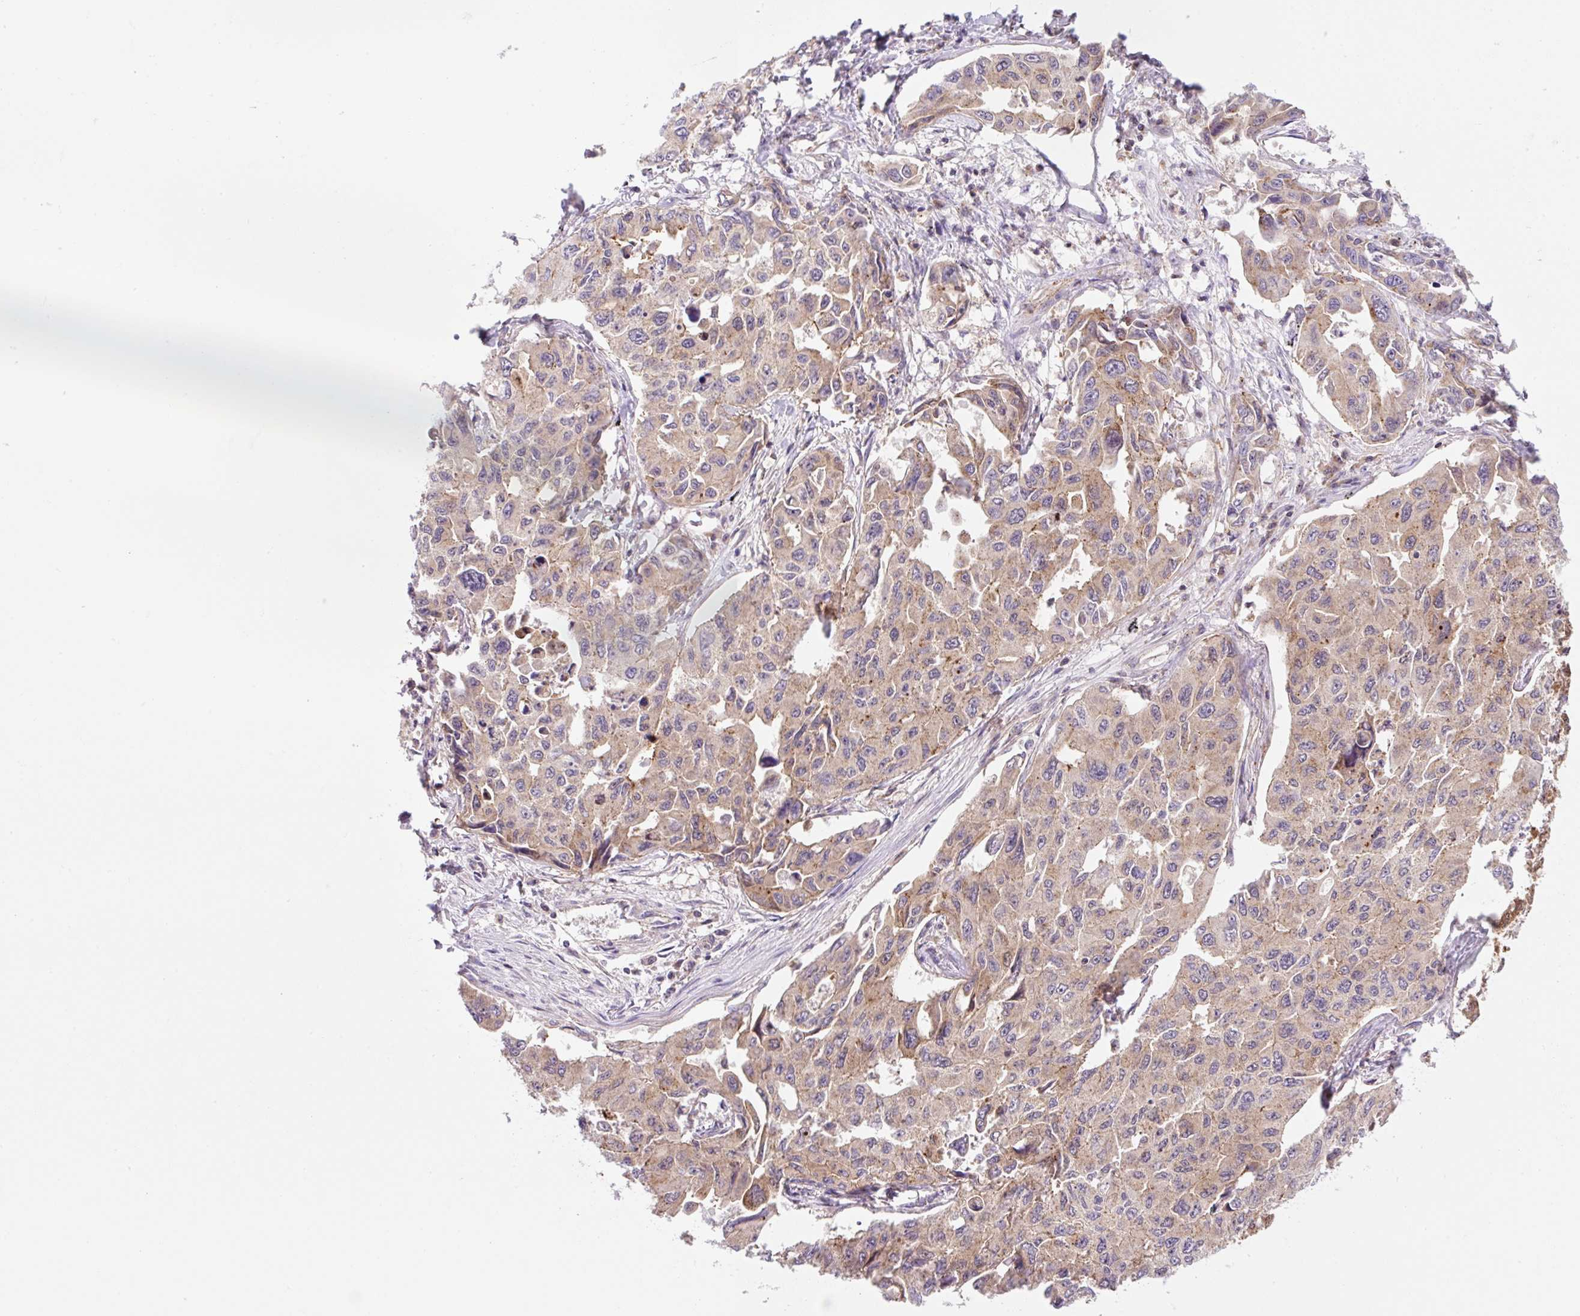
{"staining": {"intensity": "moderate", "quantity": ">75%", "location": "cytoplasmic/membranous"}, "tissue": "lung cancer", "cell_type": "Tumor cells", "image_type": "cancer", "snomed": [{"axis": "morphology", "description": "Adenocarcinoma, NOS"}, {"axis": "topography", "description": "Lung"}], "caption": "Immunohistochemistry staining of lung cancer (adenocarcinoma), which demonstrates medium levels of moderate cytoplasmic/membranous positivity in about >75% of tumor cells indicating moderate cytoplasmic/membranous protein expression. The staining was performed using DAB (3,3'-diaminobenzidine) (brown) for protein detection and nuclei were counterstained in hematoxylin (blue).", "gene": "VPS4A", "patient": {"sex": "male", "age": 64}}